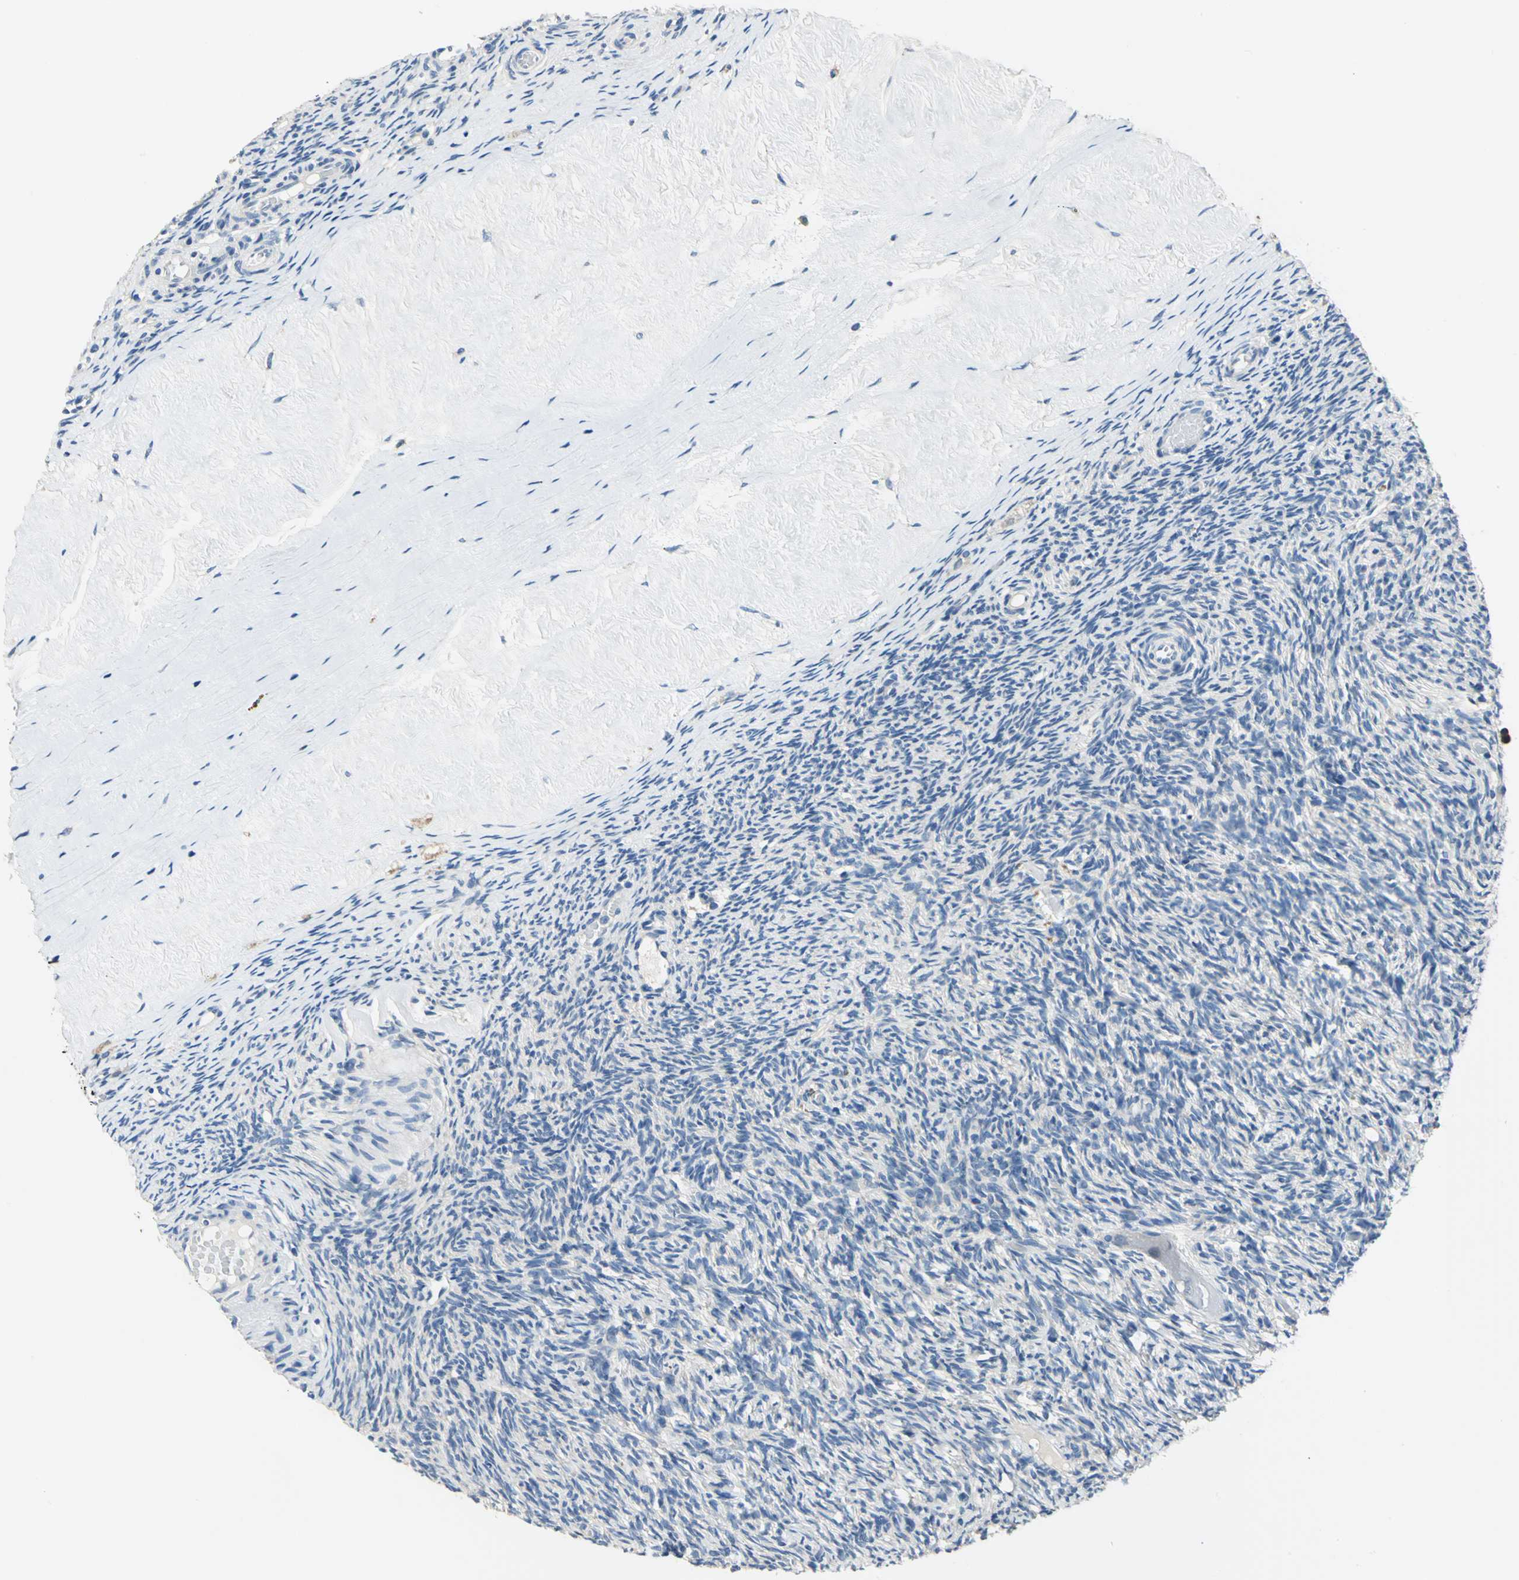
{"staining": {"intensity": "negative", "quantity": "none", "location": "none"}, "tissue": "ovary", "cell_type": "Ovarian stroma cells", "image_type": "normal", "snomed": [{"axis": "morphology", "description": "Normal tissue, NOS"}, {"axis": "topography", "description": "Ovary"}], "caption": "Ovarian stroma cells are negative for brown protein staining in unremarkable ovary. (DAB IHC, high magnification).", "gene": "RASD2", "patient": {"sex": "female", "age": 60}}